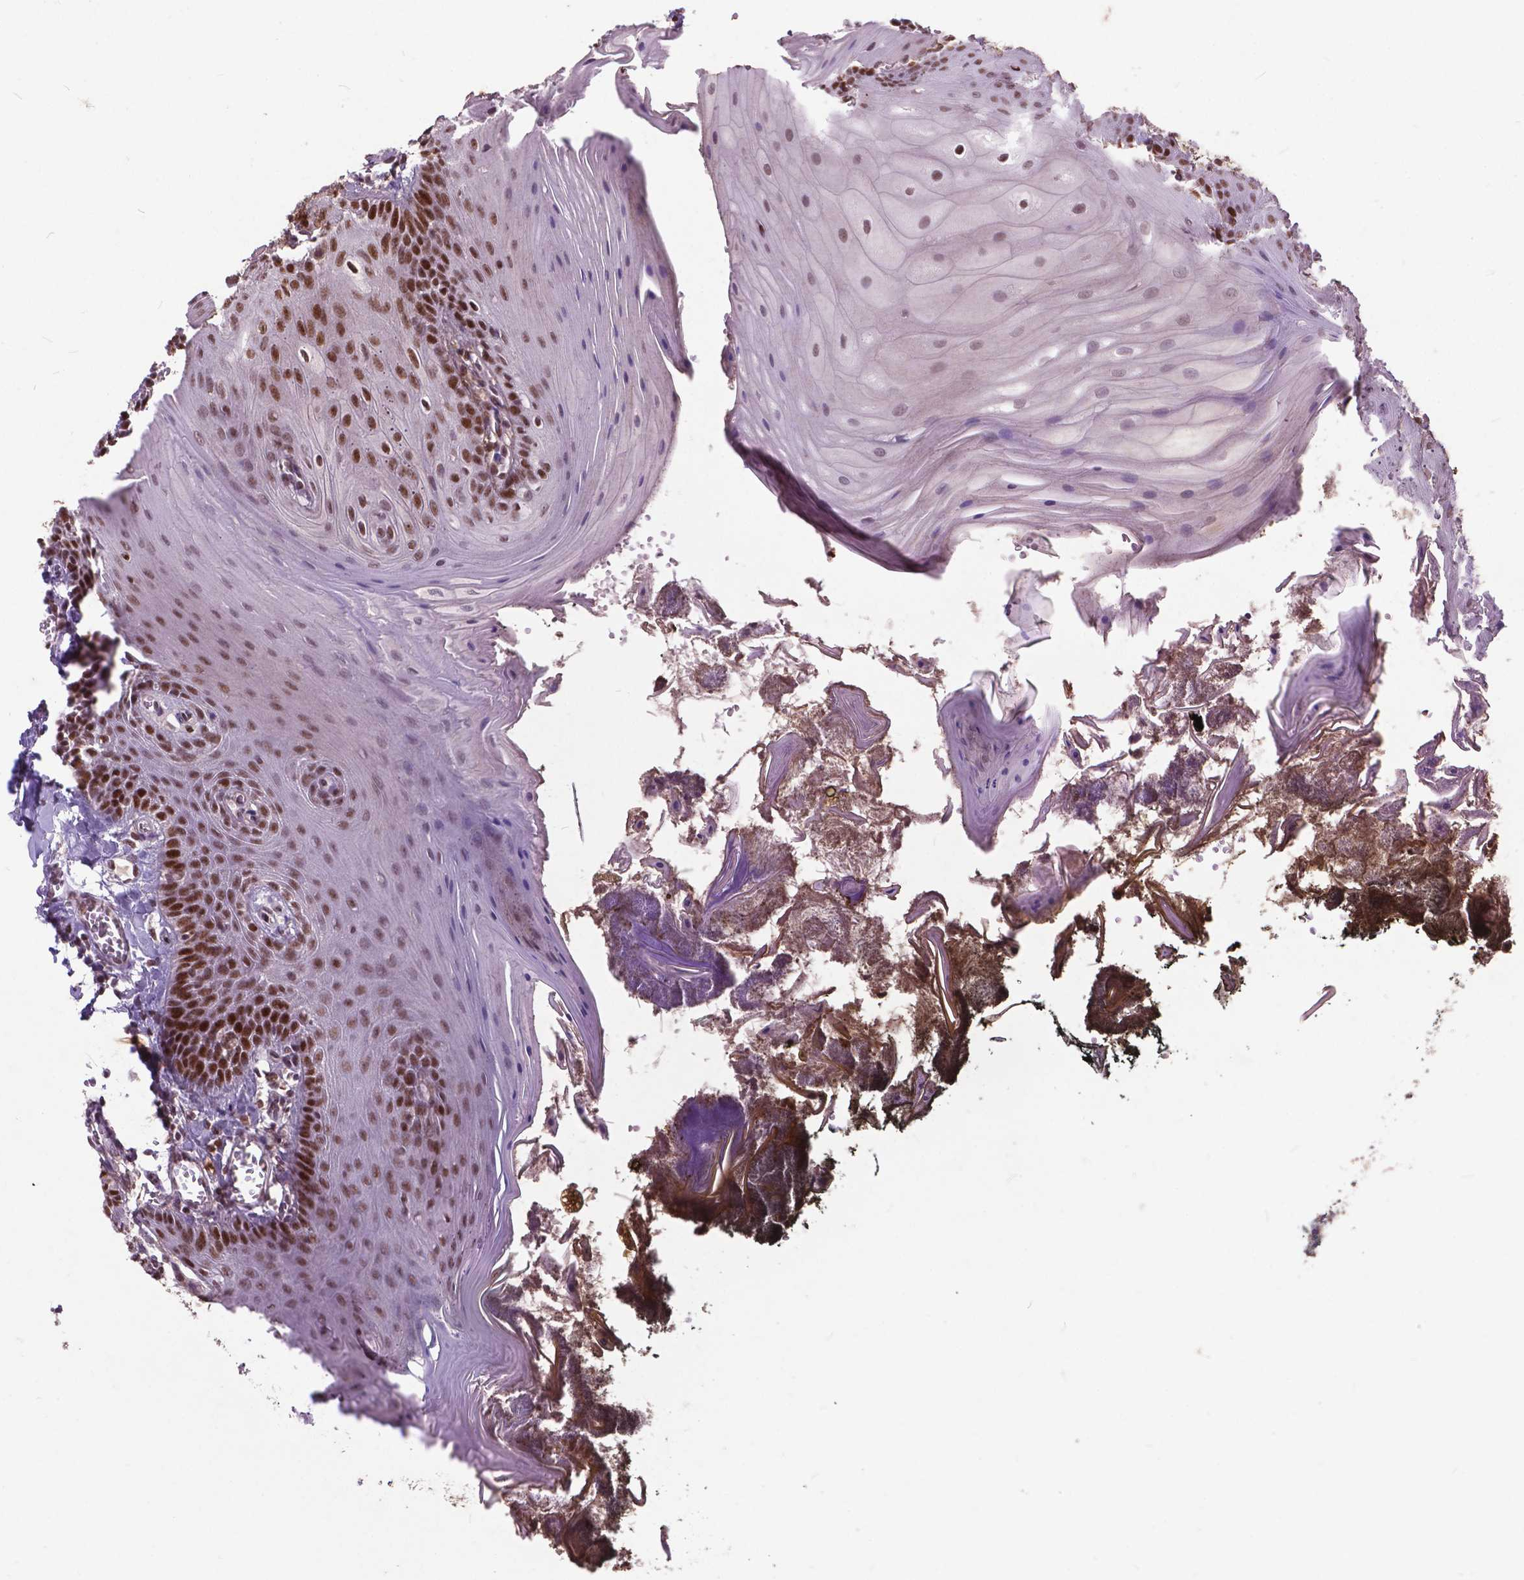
{"staining": {"intensity": "strong", "quantity": "25%-75%", "location": "nuclear"}, "tissue": "oral mucosa", "cell_type": "Squamous epithelial cells", "image_type": "normal", "snomed": [{"axis": "morphology", "description": "Normal tissue, NOS"}, {"axis": "topography", "description": "Oral tissue"}], "caption": "A brown stain highlights strong nuclear positivity of a protein in squamous epithelial cells of unremarkable human oral mucosa. The staining was performed using DAB (3,3'-diaminobenzidine), with brown indicating positive protein expression. Nuclei are stained blue with hematoxylin.", "gene": "MSH2", "patient": {"sex": "male", "age": 9}}